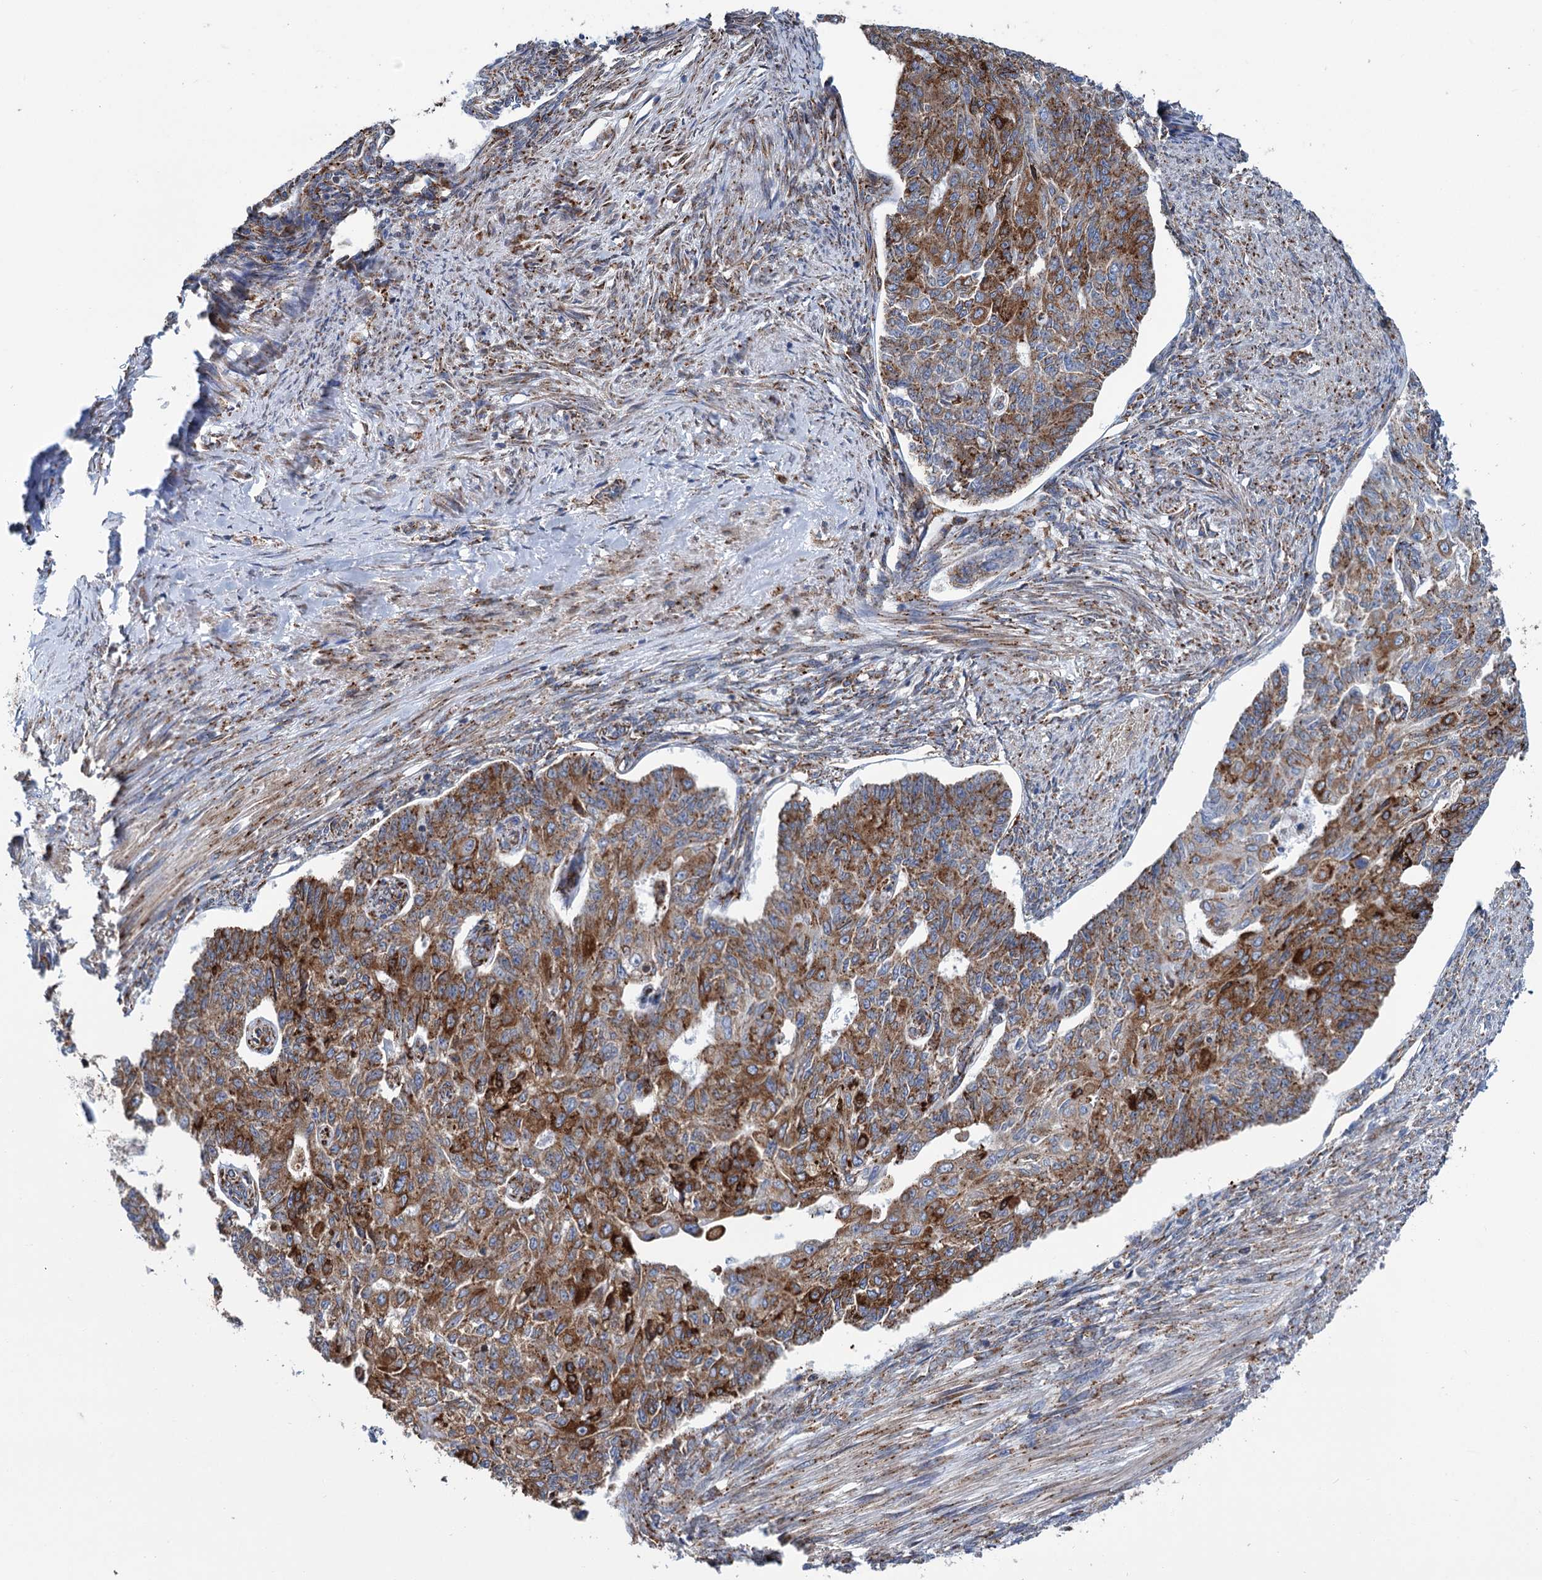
{"staining": {"intensity": "strong", "quantity": ">75%", "location": "cytoplasmic/membranous"}, "tissue": "endometrial cancer", "cell_type": "Tumor cells", "image_type": "cancer", "snomed": [{"axis": "morphology", "description": "Adenocarcinoma, NOS"}, {"axis": "topography", "description": "Endometrium"}], "caption": "Endometrial adenocarcinoma stained for a protein shows strong cytoplasmic/membranous positivity in tumor cells.", "gene": "SHE", "patient": {"sex": "female", "age": 32}}